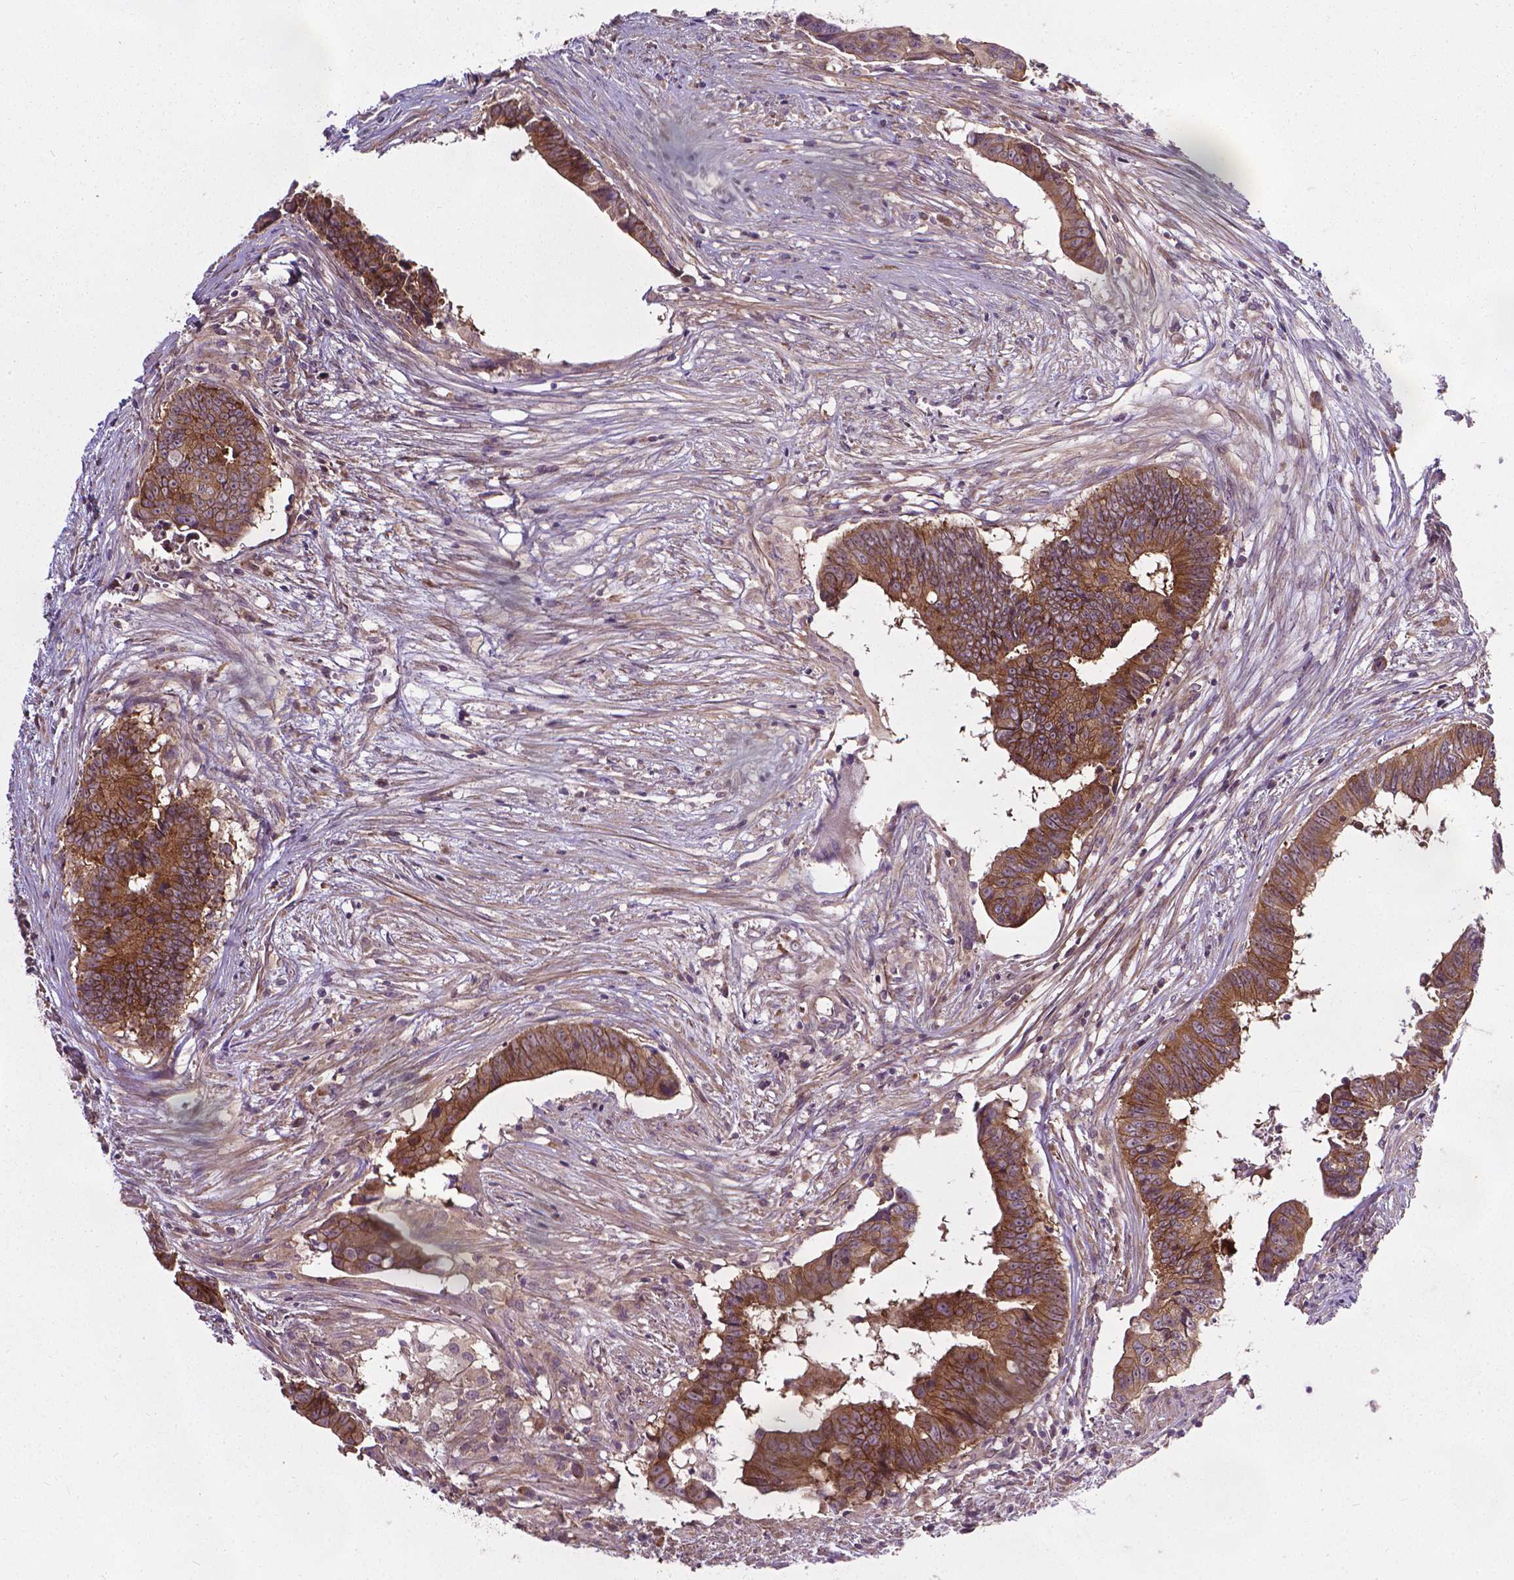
{"staining": {"intensity": "moderate", "quantity": ">75%", "location": "cytoplasmic/membranous"}, "tissue": "colorectal cancer", "cell_type": "Tumor cells", "image_type": "cancer", "snomed": [{"axis": "morphology", "description": "Adenocarcinoma, NOS"}, {"axis": "topography", "description": "Colon"}], "caption": "Immunohistochemical staining of colorectal cancer (adenocarcinoma) displays medium levels of moderate cytoplasmic/membranous positivity in approximately >75% of tumor cells. The staining was performed using DAB (3,3'-diaminobenzidine), with brown indicating positive protein expression. Nuclei are stained blue with hematoxylin.", "gene": "PRAG1", "patient": {"sex": "female", "age": 82}}